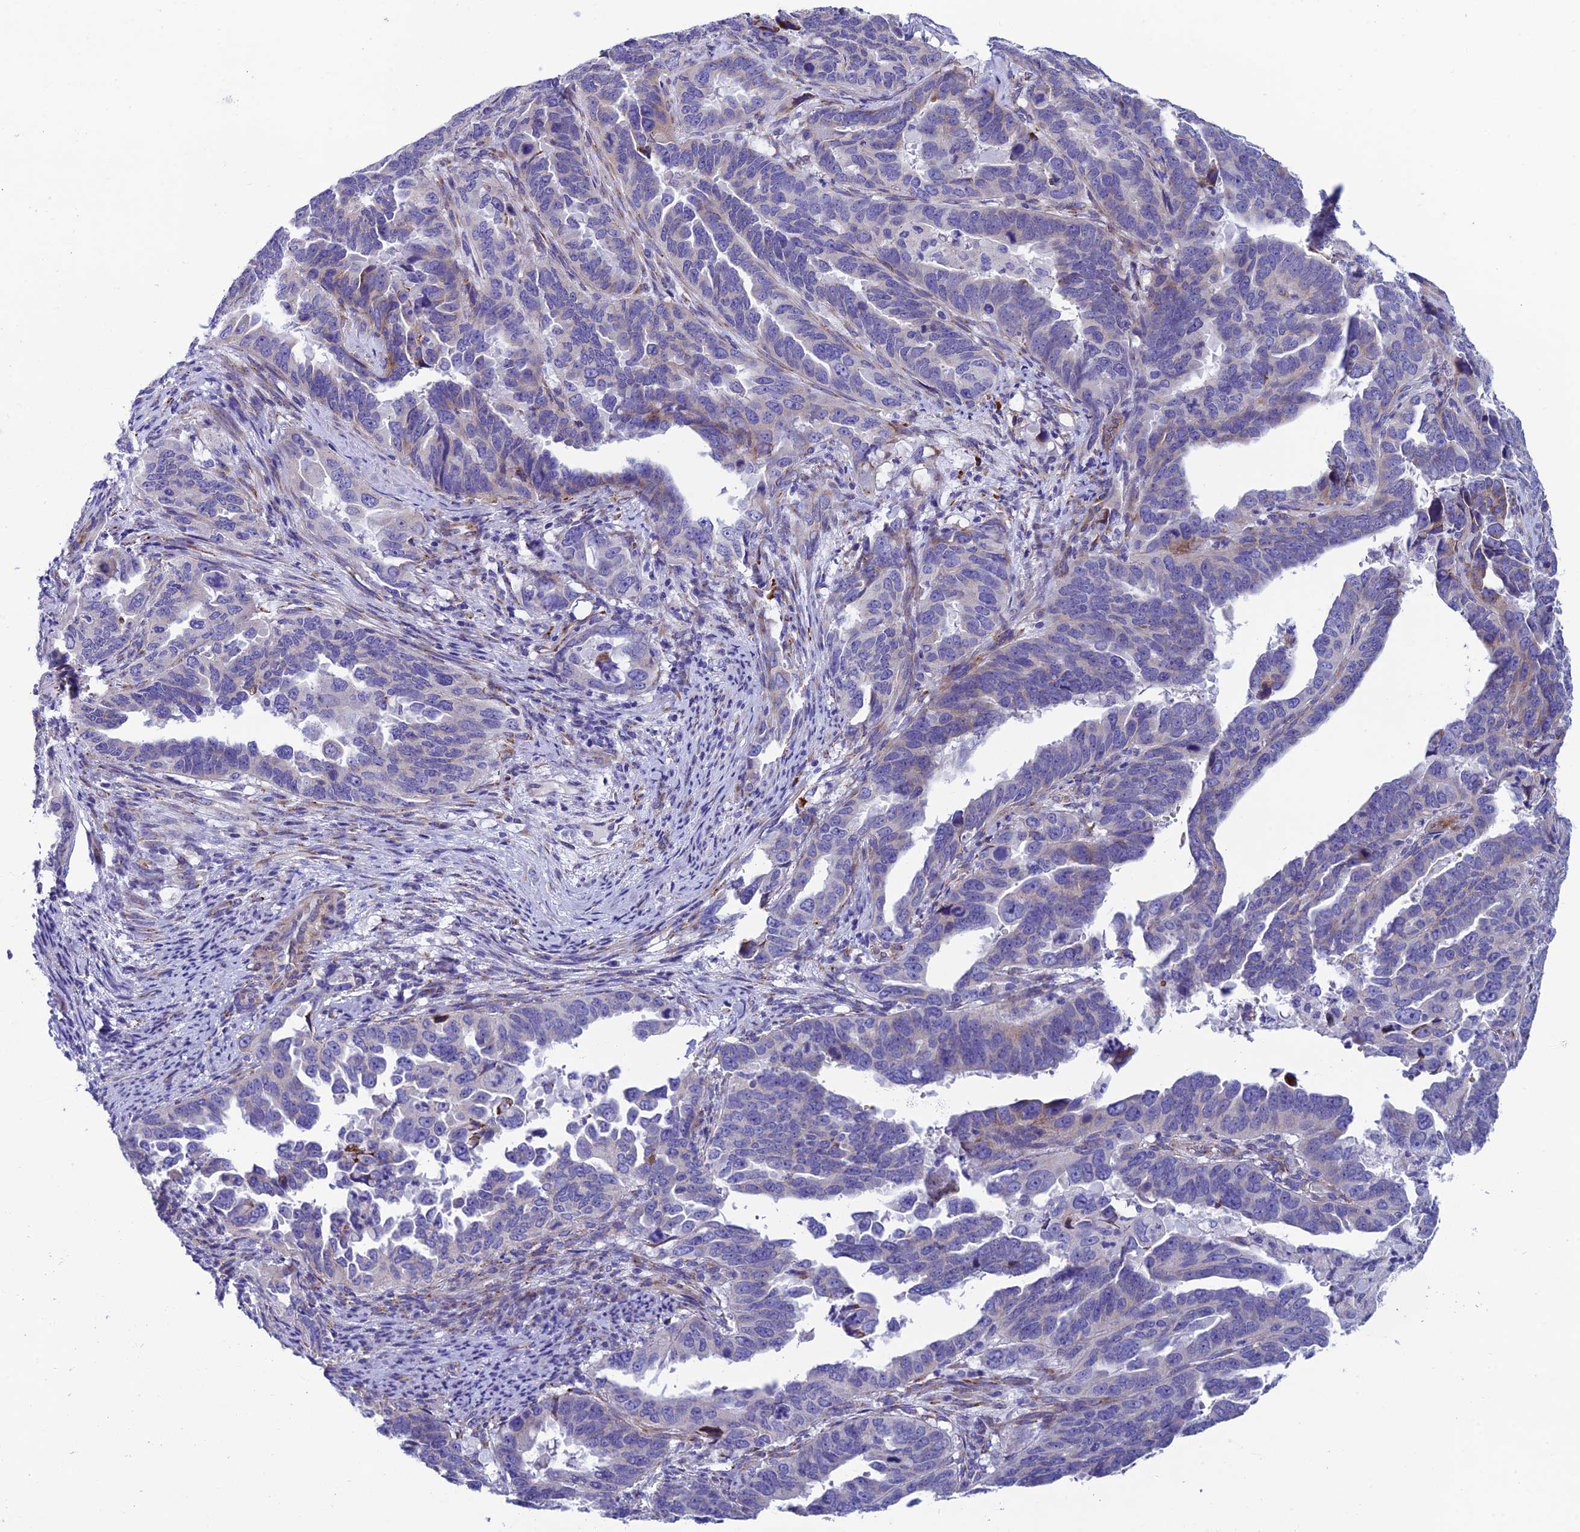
{"staining": {"intensity": "negative", "quantity": "none", "location": "none"}, "tissue": "endometrial cancer", "cell_type": "Tumor cells", "image_type": "cancer", "snomed": [{"axis": "morphology", "description": "Adenocarcinoma, NOS"}, {"axis": "topography", "description": "Endometrium"}], "caption": "Tumor cells show no significant positivity in endometrial adenocarcinoma.", "gene": "MACIR", "patient": {"sex": "female", "age": 65}}